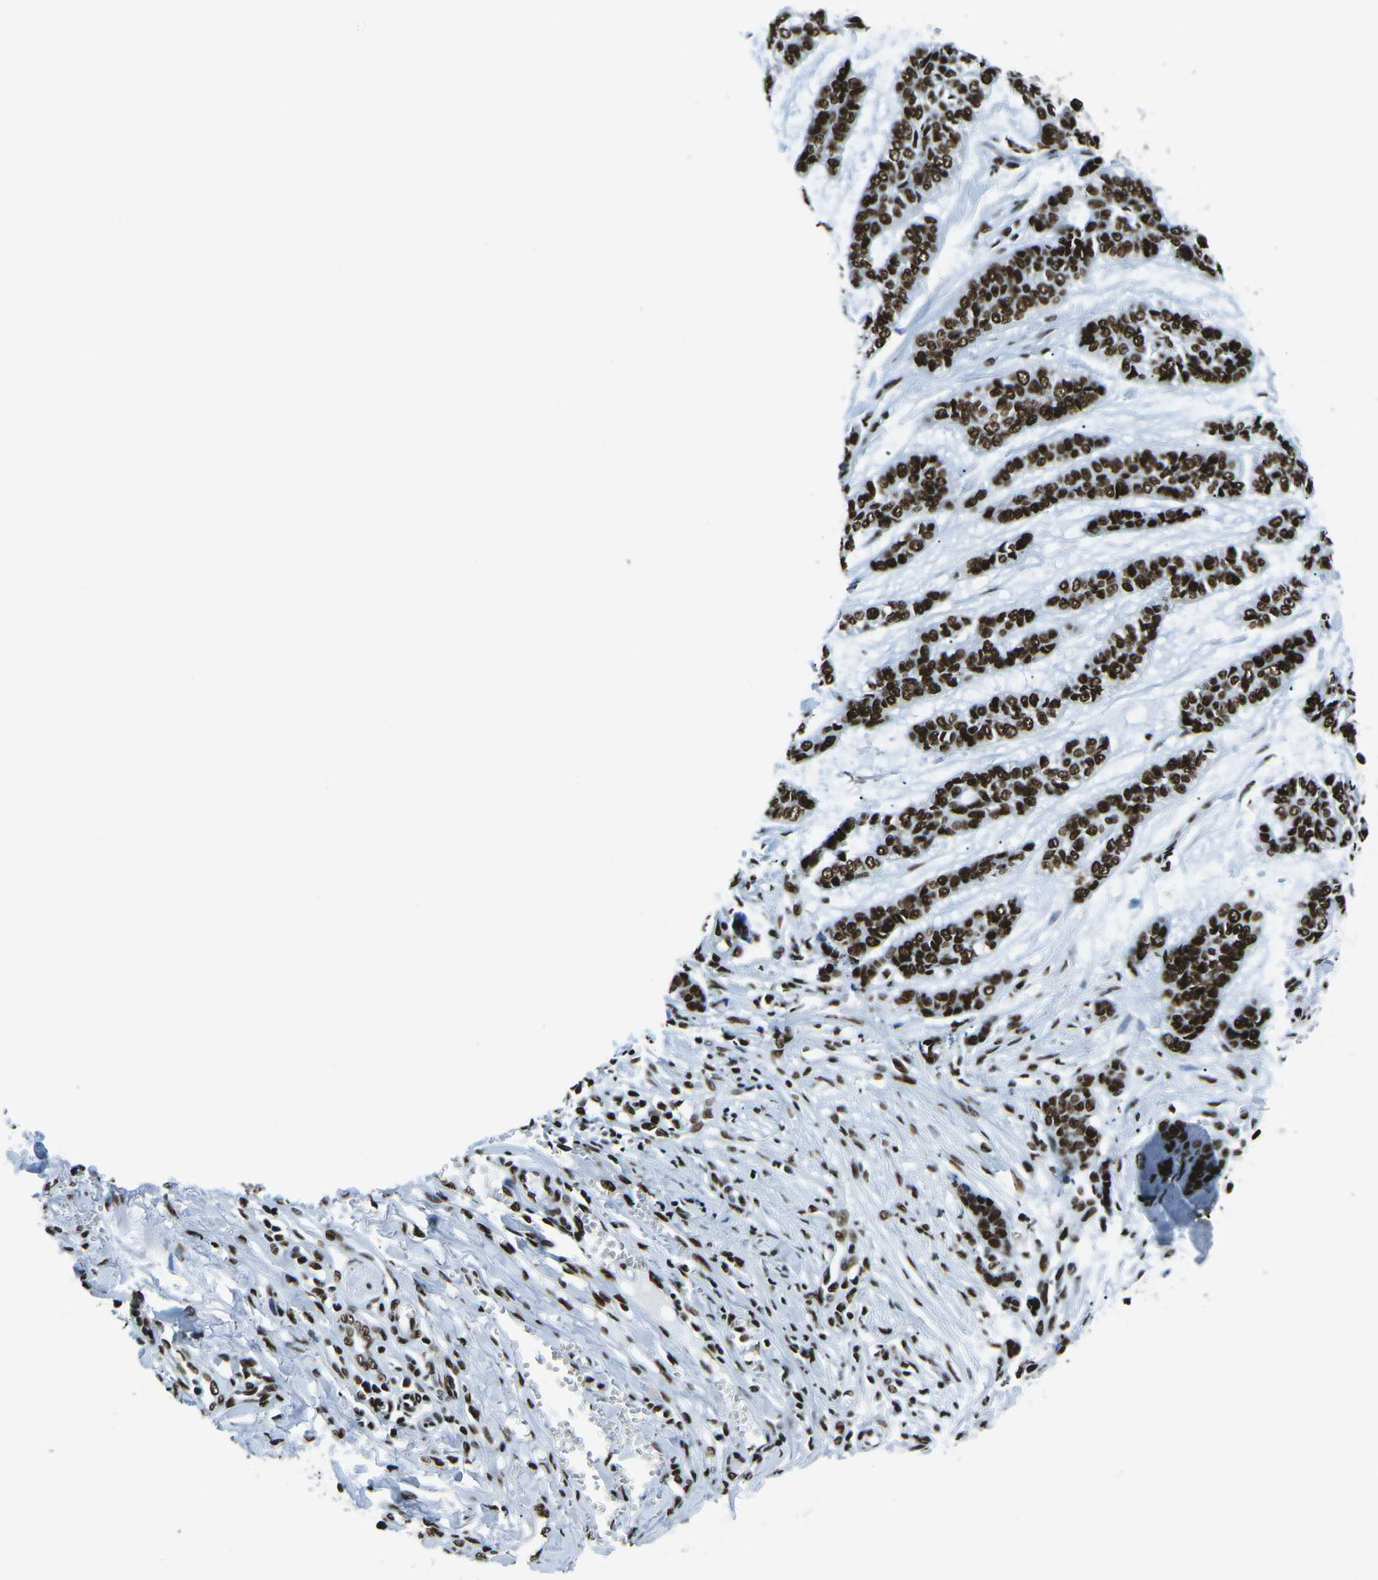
{"staining": {"intensity": "strong", "quantity": ">75%", "location": "nuclear"}, "tissue": "skin cancer", "cell_type": "Tumor cells", "image_type": "cancer", "snomed": [{"axis": "morphology", "description": "Basal cell carcinoma"}, {"axis": "topography", "description": "Skin"}], "caption": "Brown immunohistochemical staining in skin cancer demonstrates strong nuclear staining in approximately >75% of tumor cells.", "gene": "HNRNPL", "patient": {"sex": "female", "age": 64}}